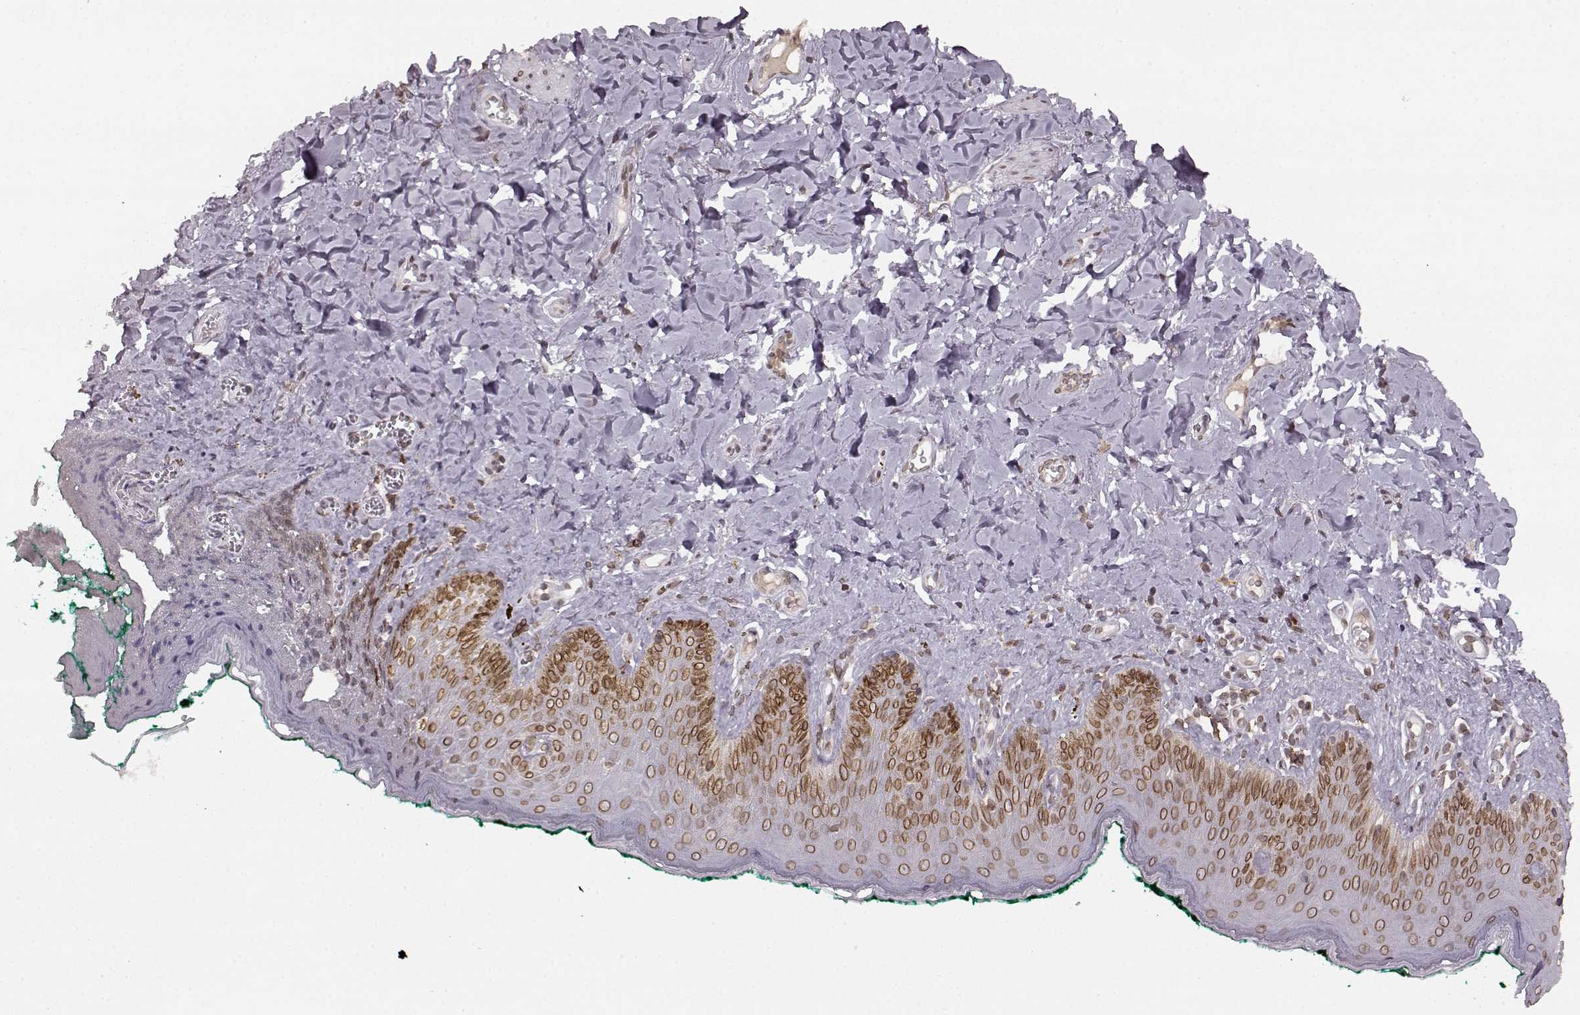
{"staining": {"intensity": "strong", "quantity": ">75%", "location": "cytoplasmic/membranous,nuclear"}, "tissue": "skin", "cell_type": "Epidermal cells", "image_type": "normal", "snomed": [{"axis": "morphology", "description": "Normal tissue, NOS"}, {"axis": "topography", "description": "Vulva"}], "caption": "Immunohistochemistry (IHC) (DAB (3,3'-diaminobenzidine)) staining of benign human skin shows strong cytoplasmic/membranous,nuclear protein expression in about >75% of epidermal cells.", "gene": "DCAF12", "patient": {"sex": "female", "age": 66}}